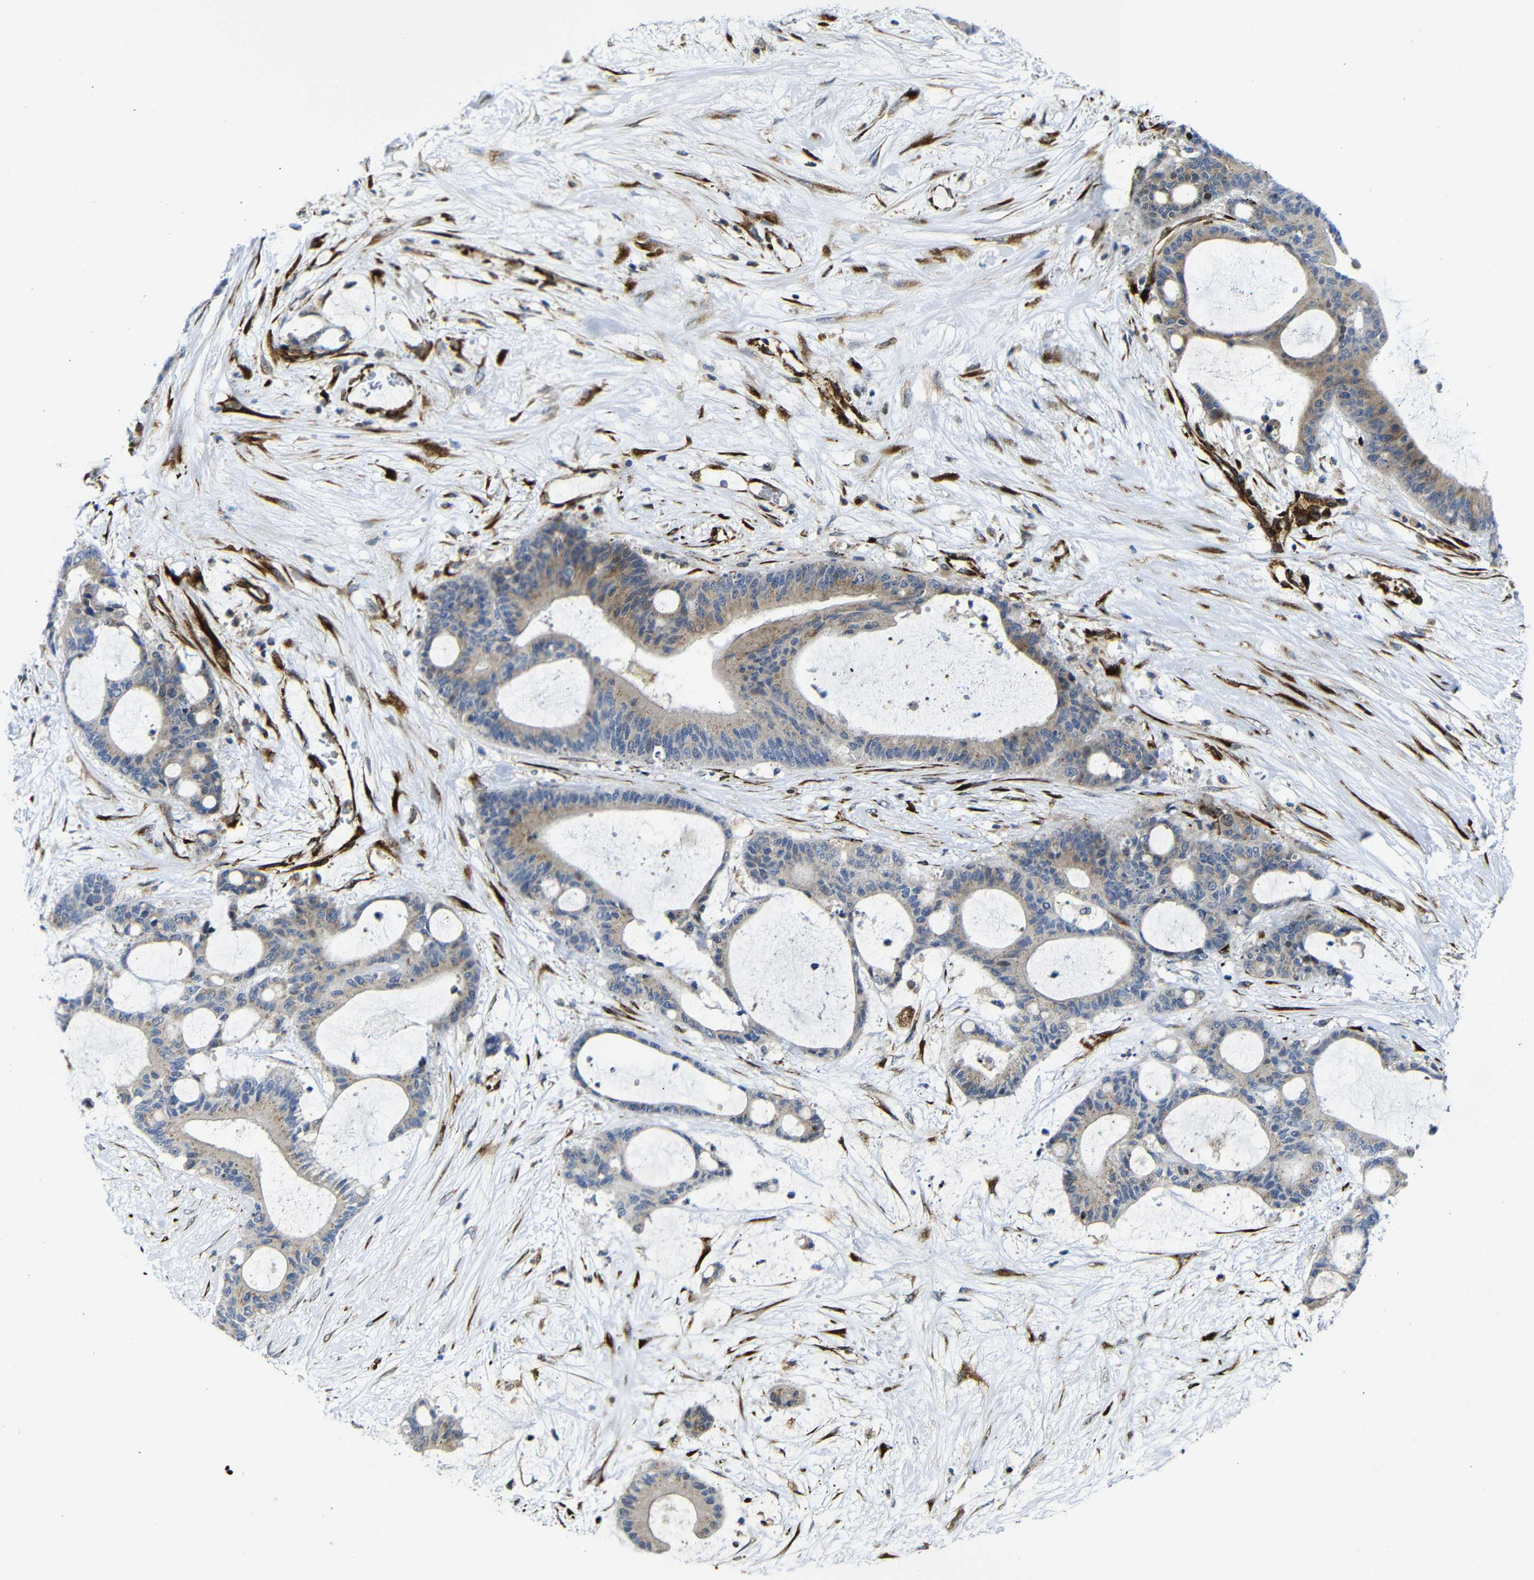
{"staining": {"intensity": "moderate", "quantity": "25%-75%", "location": "cytoplasmic/membranous"}, "tissue": "liver cancer", "cell_type": "Tumor cells", "image_type": "cancer", "snomed": [{"axis": "morphology", "description": "Cholangiocarcinoma"}, {"axis": "topography", "description": "Liver"}], "caption": "A brown stain highlights moderate cytoplasmic/membranous staining of a protein in human cholangiocarcinoma (liver) tumor cells.", "gene": "PARP14", "patient": {"sex": "female", "age": 73}}